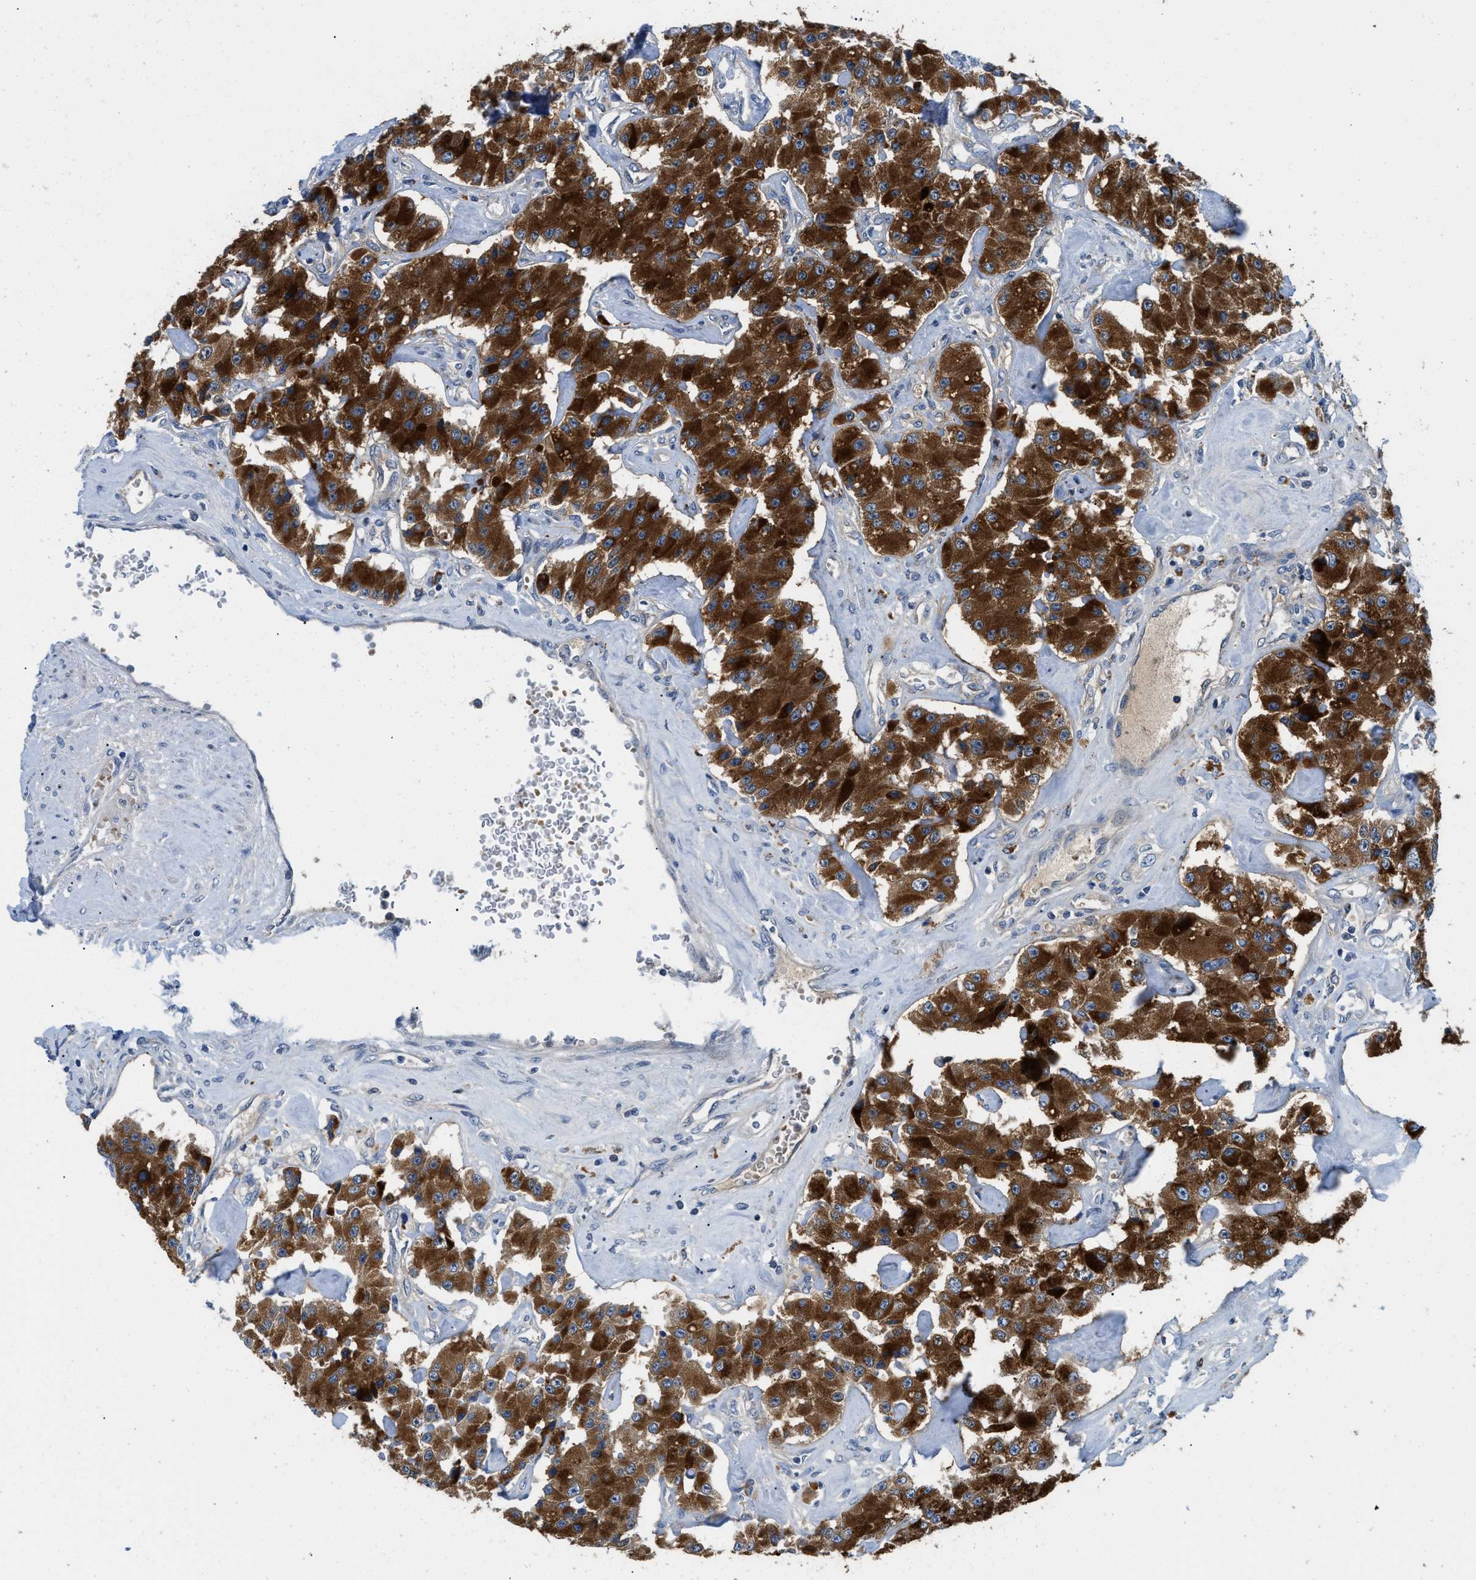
{"staining": {"intensity": "strong", "quantity": ">75%", "location": "cytoplasmic/membranous"}, "tissue": "carcinoid", "cell_type": "Tumor cells", "image_type": "cancer", "snomed": [{"axis": "morphology", "description": "Carcinoid, malignant, NOS"}, {"axis": "topography", "description": "Pancreas"}], "caption": "IHC (DAB) staining of carcinoid exhibits strong cytoplasmic/membranous protein expression in approximately >75% of tumor cells. The protein is stained brown, and the nuclei are stained in blue (DAB IHC with brightfield microscopy, high magnification).", "gene": "TSPAN3", "patient": {"sex": "male", "age": 41}}